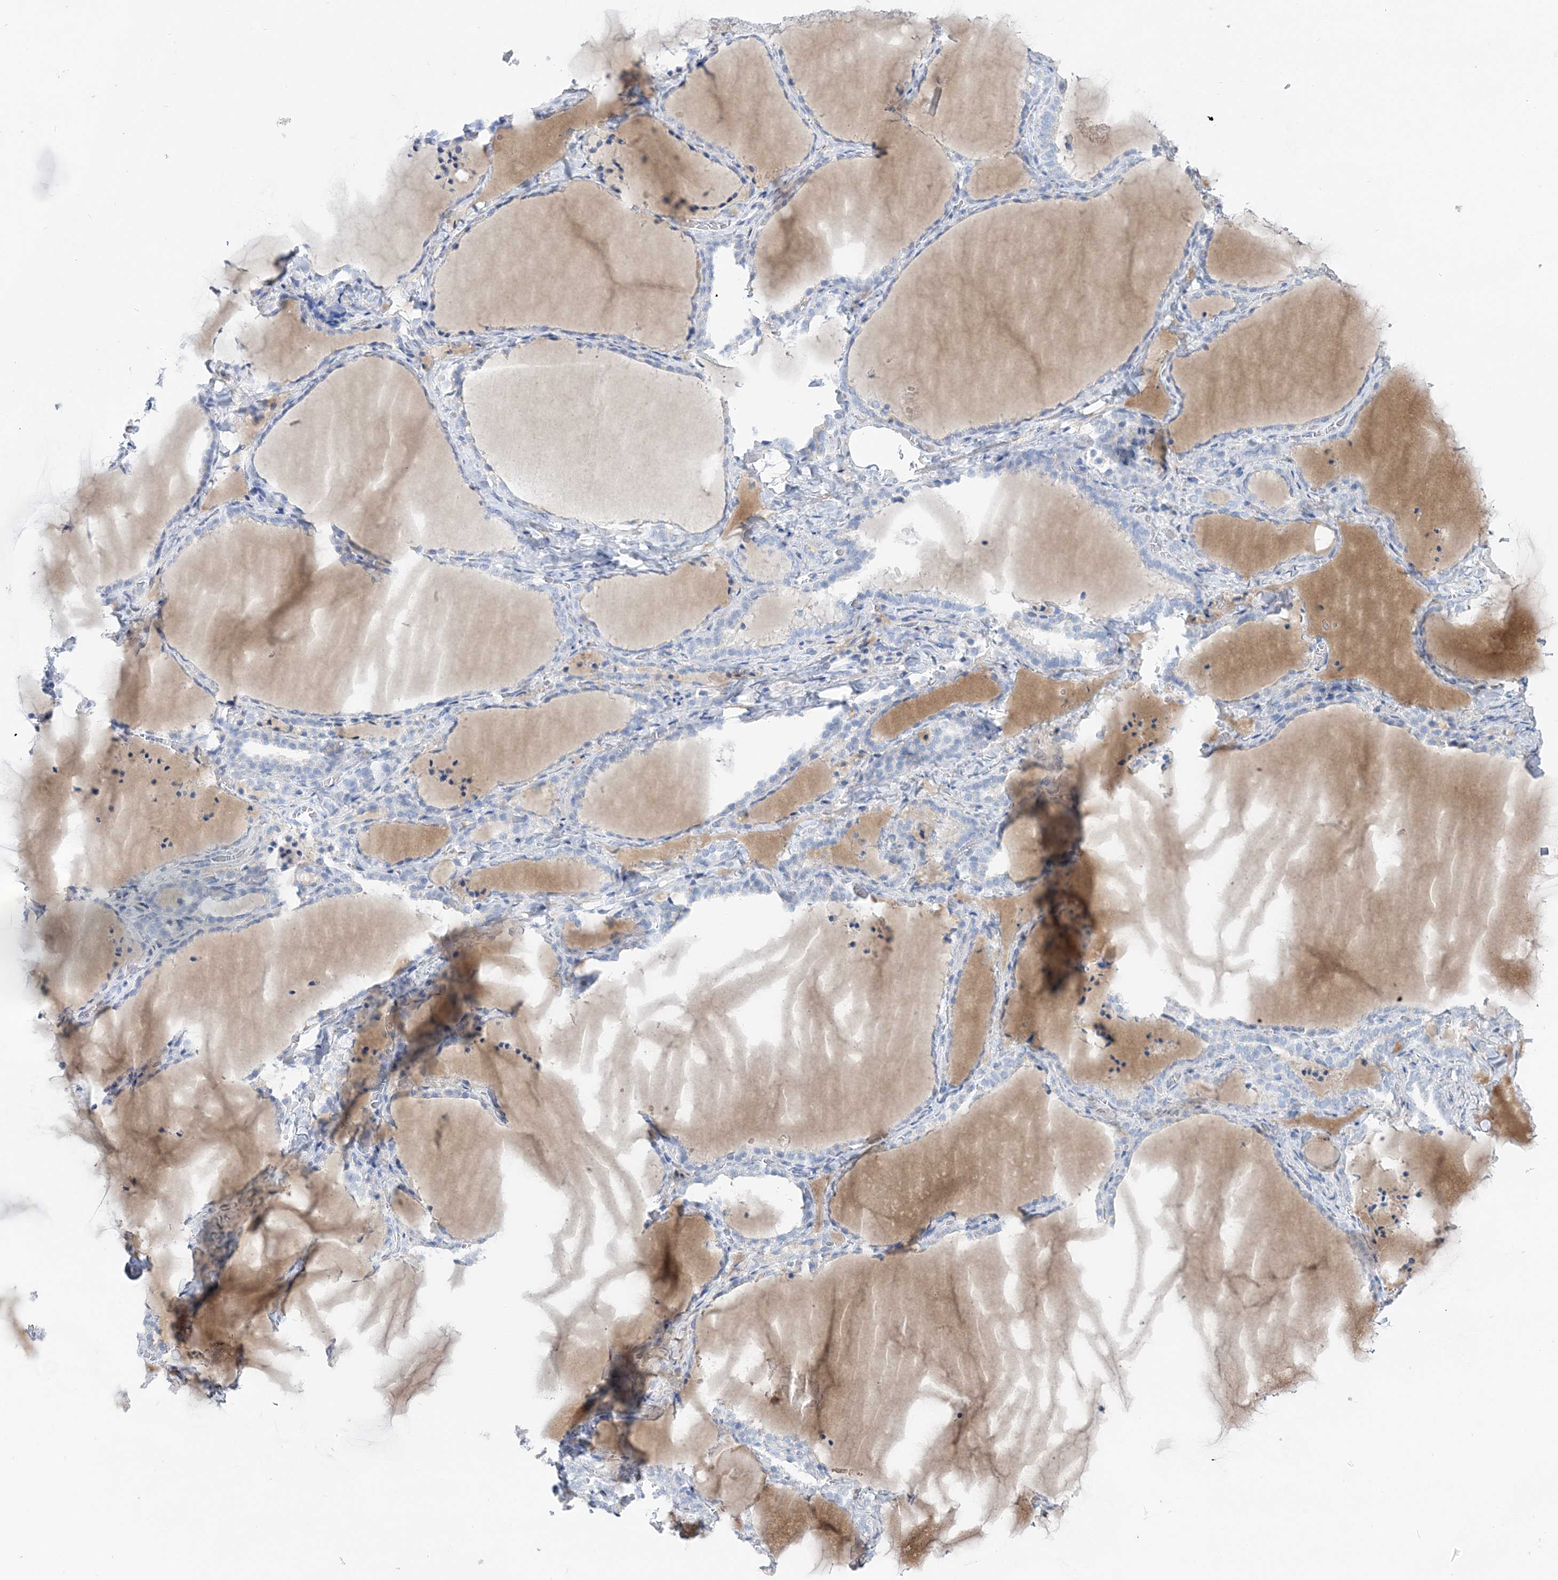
{"staining": {"intensity": "negative", "quantity": "none", "location": "none"}, "tissue": "thyroid gland", "cell_type": "Glandular cells", "image_type": "normal", "snomed": [{"axis": "morphology", "description": "Normal tissue, NOS"}, {"axis": "topography", "description": "Thyroid gland"}], "caption": "Photomicrograph shows no protein staining in glandular cells of normal thyroid gland. (DAB (3,3'-diaminobenzidine) IHC with hematoxylin counter stain).", "gene": "TSPYL6", "patient": {"sex": "female", "age": 22}}